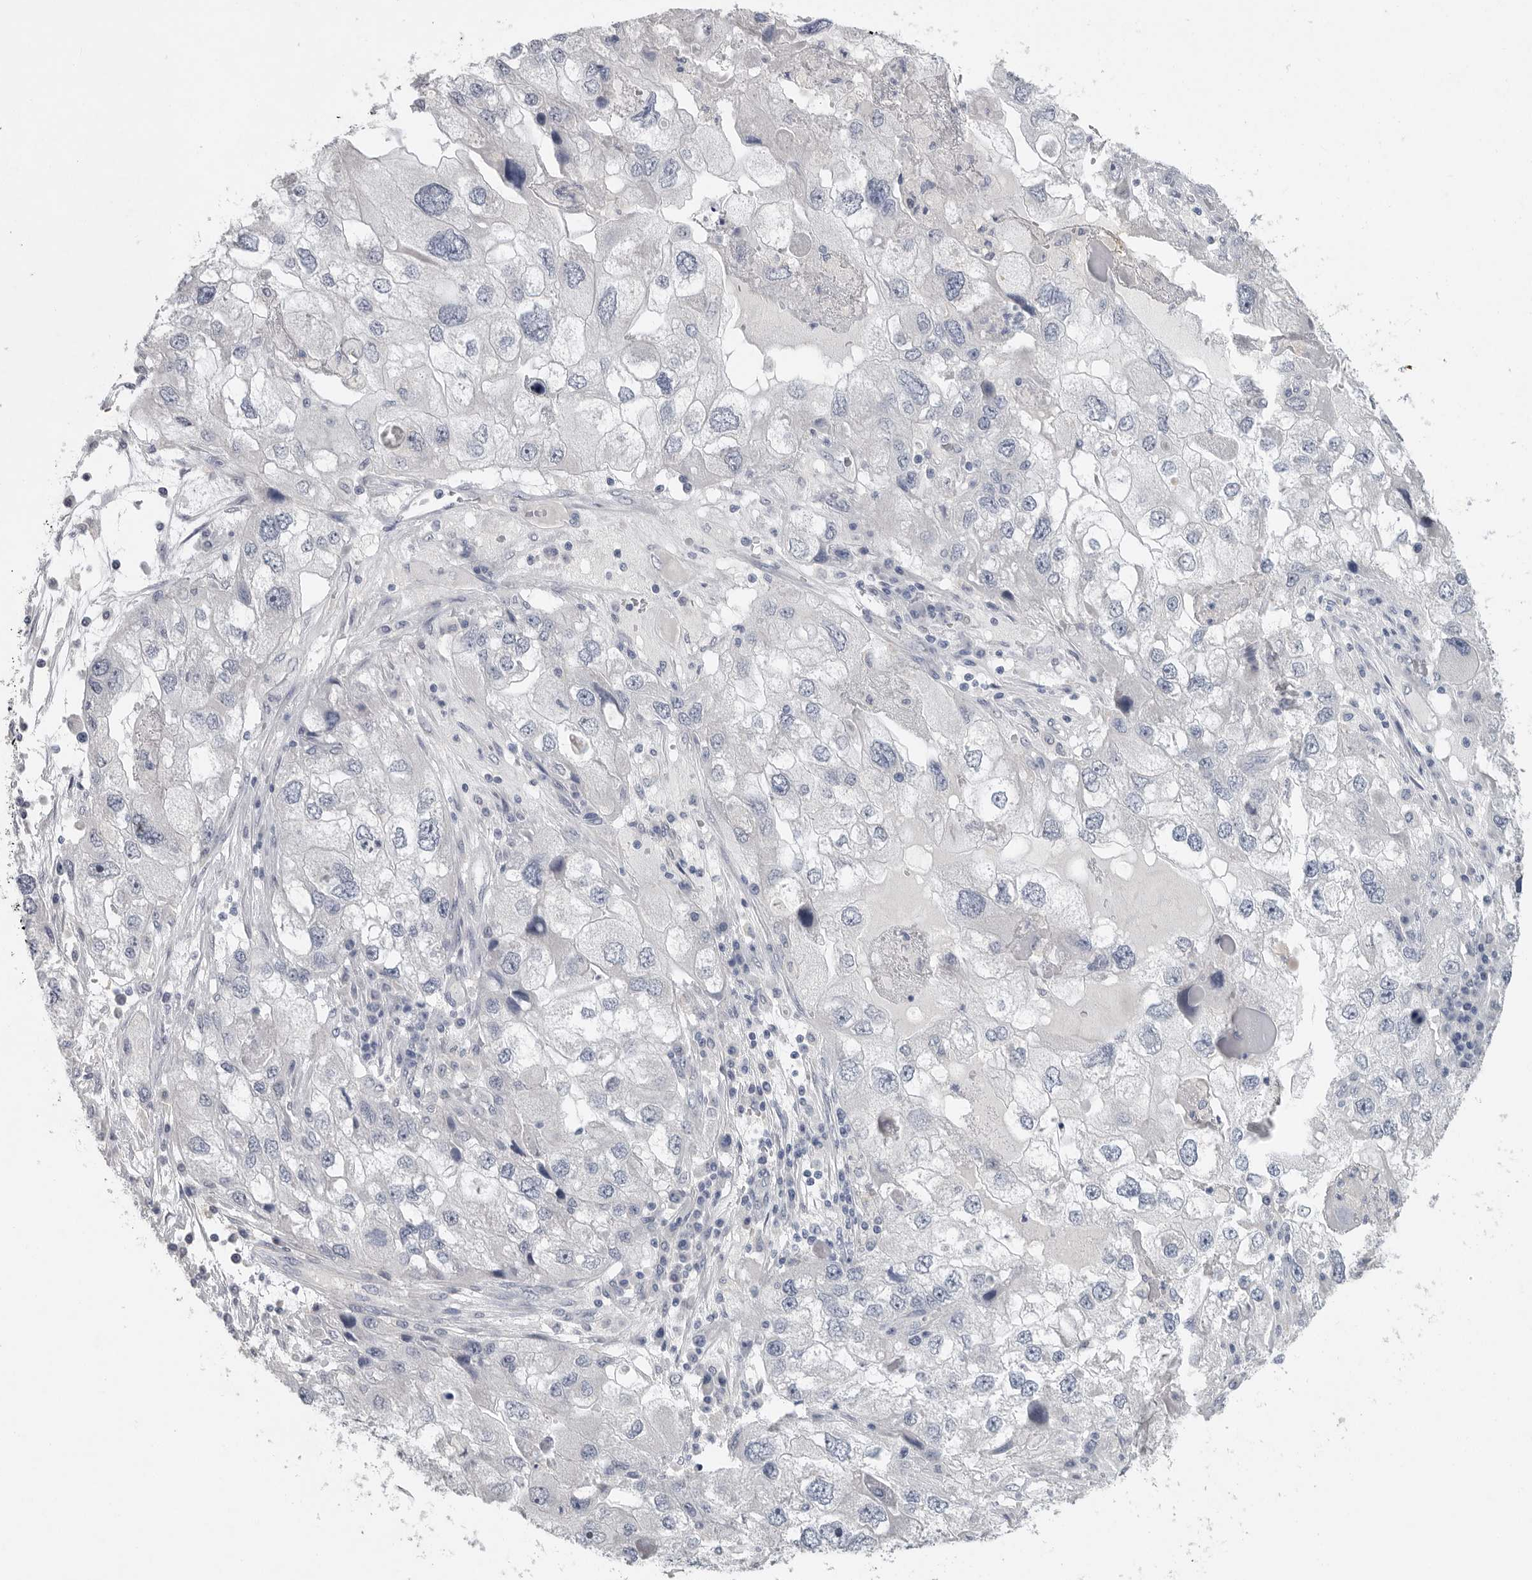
{"staining": {"intensity": "negative", "quantity": "none", "location": "none"}, "tissue": "endometrial cancer", "cell_type": "Tumor cells", "image_type": "cancer", "snomed": [{"axis": "morphology", "description": "Adenocarcinoma, NOS"}, {"axis": "topography", "description": "Endometrium"}], "caption": "This histopathology image is of endometrial cancer stained with IHC to label a protein in brown with the nuclei are counter-stained blue. There is no positivity in tumor cells. (Immunohistochemistry (ihc), brightfield microscopy, high magnification).", "gene": "REG4", "patient": {"sex": "female", "age": 49}}